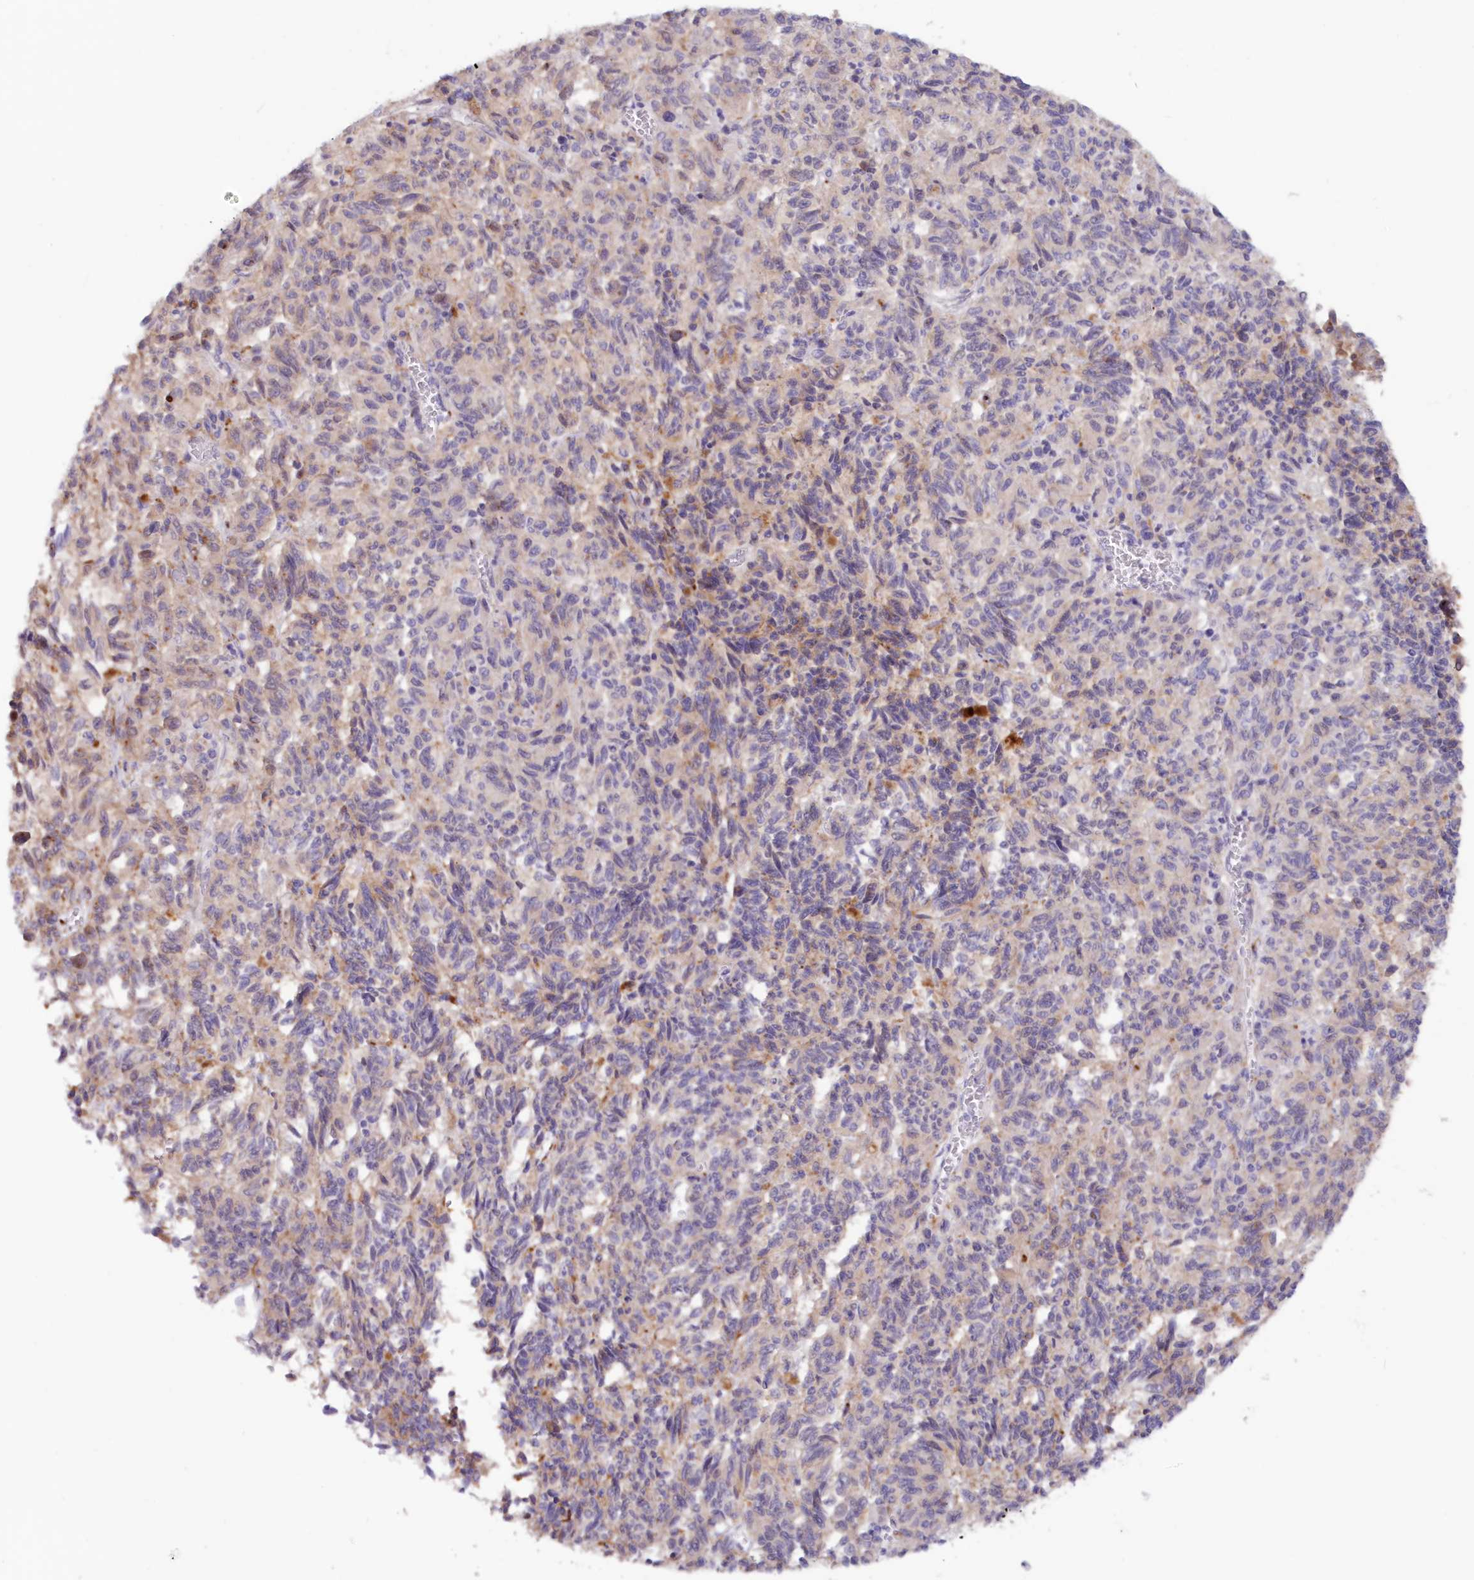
{"staining": {"intensity": "negative", "quantity": "none", "location": "none"}, "tissue": "melanoma", "cell_type": "Tumor cells", "image_type": "cancer", "snomed": [{"axis": "morphology", "description": "Malignant melanoma, Metastatic site"}, {"axis": "topography", "description": "Lung"}], "caption": "Tumor cells are negative for protein expression in human malignant melanoma (metastatic site).", "gene": "SNED1", "patient": {"sex": "male", "age": 64}}